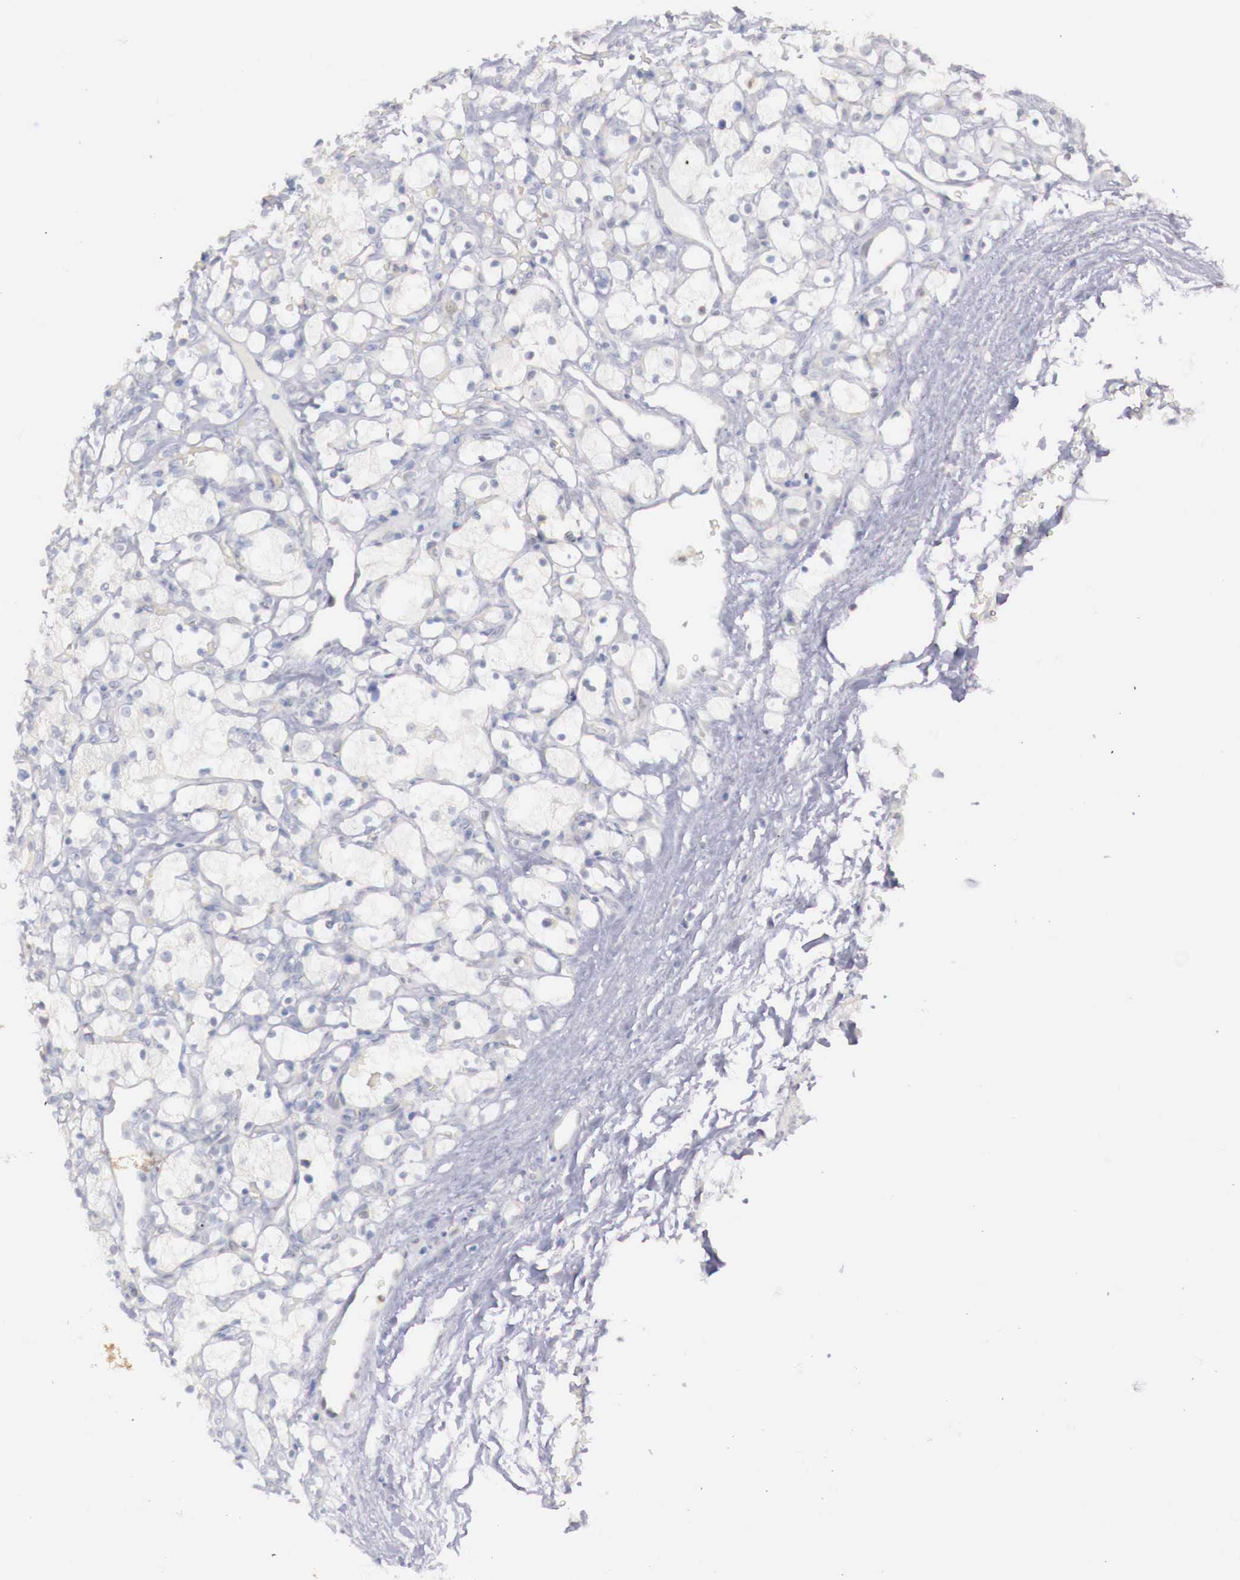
{"staining": {"intensity": "negative", "quantity": "none", "location": "none"}, "tissue": "renal cancer", "cell_type": "Tumor cells", "image_type": "cancer", "snomed": [{"axis": "morphology", "description": "Adenocarcinoma, NOS"}, {"axis": "topography", "description": "Kidney"}], "caption": "Tumor cells are negative for protein expression in human renal cancer.", "gene": "TRIM13", "patient": {"sex": "female", "age": 83}}